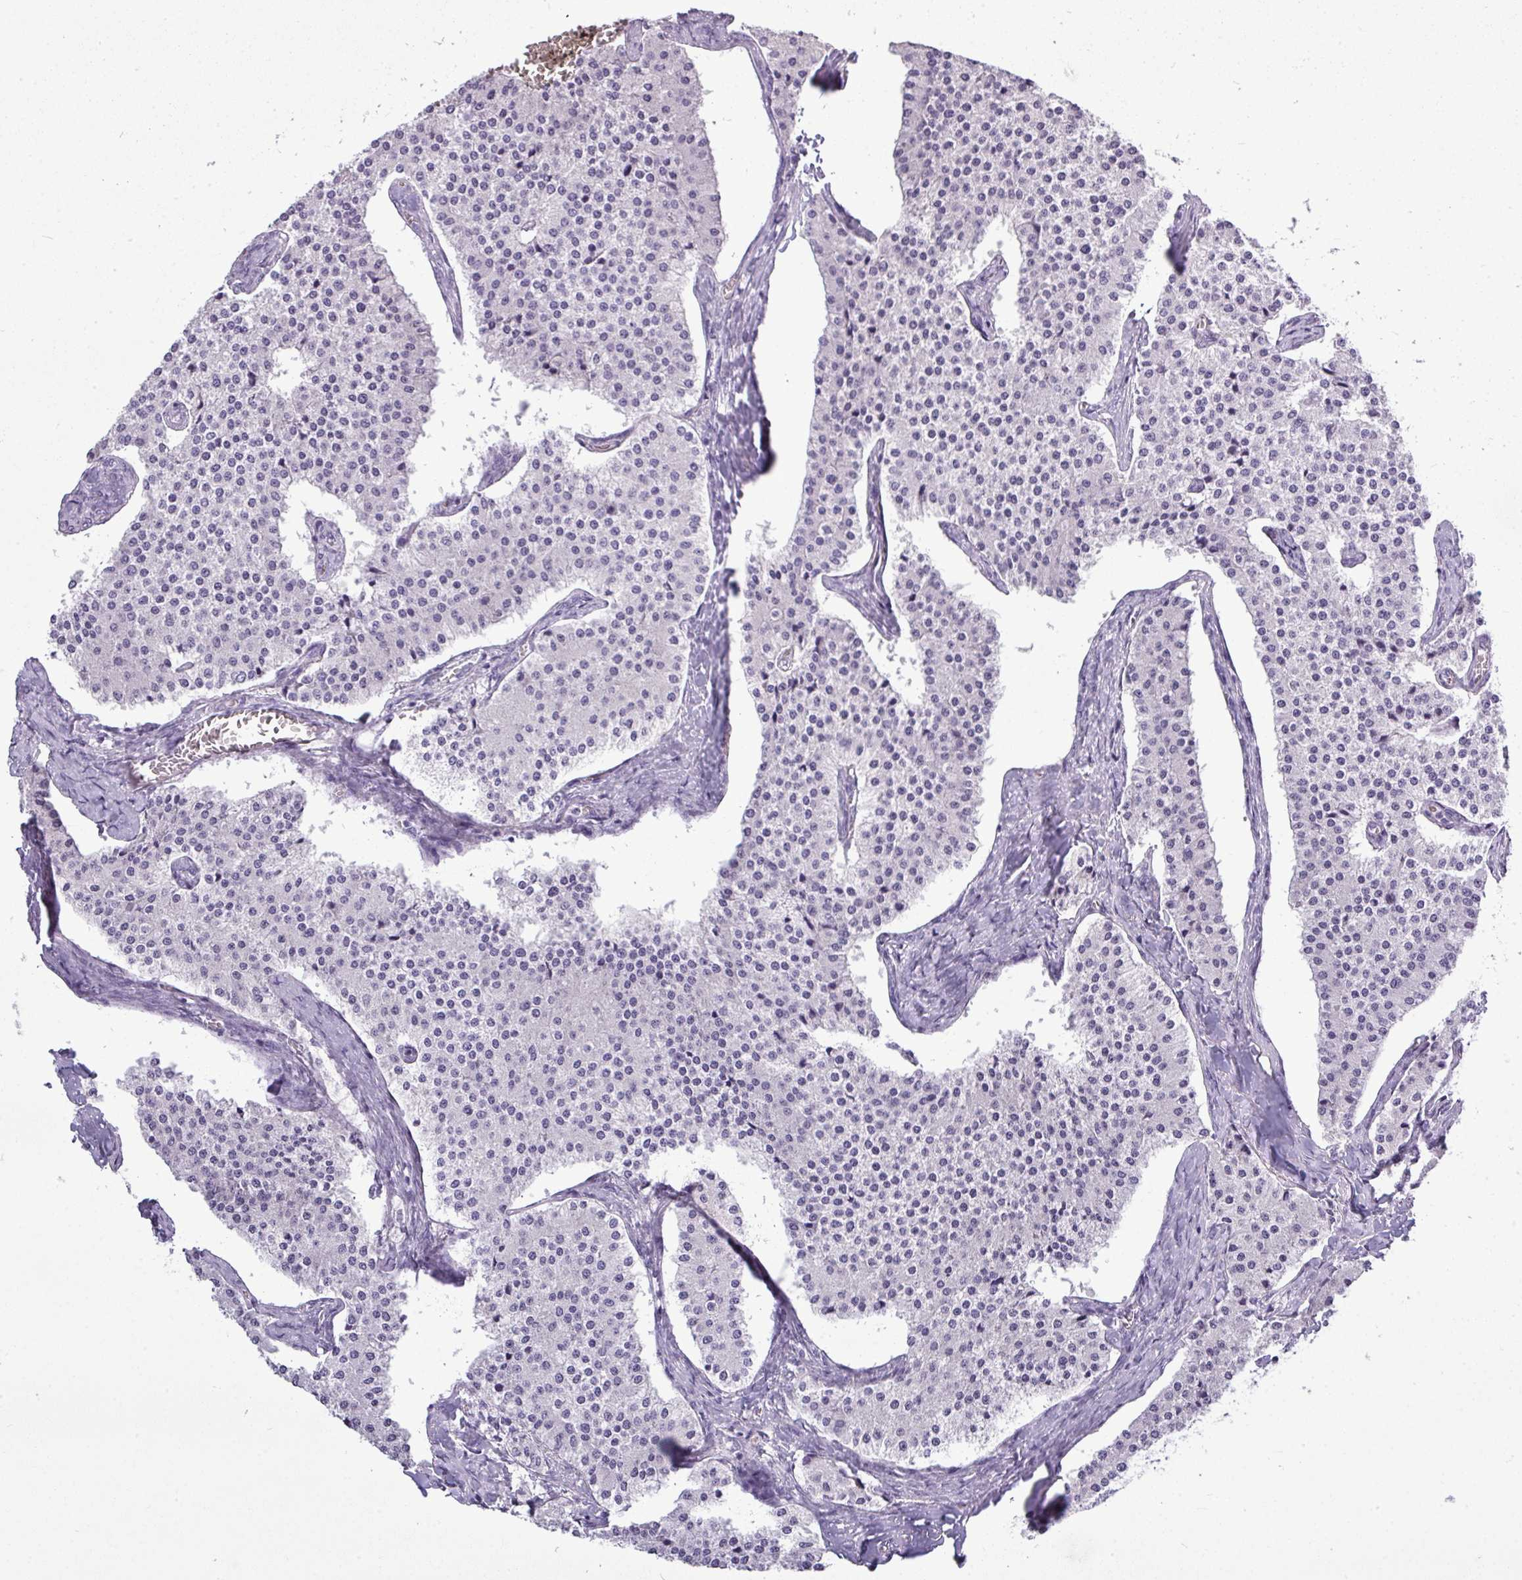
{"staining": {"intensity": "negative", "quantity": "none", "location": "none"}, "tissue": "carcinoid", "cell_type": "Tumor cells", "image_type": "cancer", "snomed": [{"axis": "morphology", "description": "Carcinoid, malignant, NOS"}, {"axis": "topography", "description": "Colon"}], "caption": "IHC image of human carcinoid (malignant) stained for a protein (brown), which demonstrates no expression in tumor cells.", "gene": "TMEM91", "patient": {"sex": "female", "age": 52}}